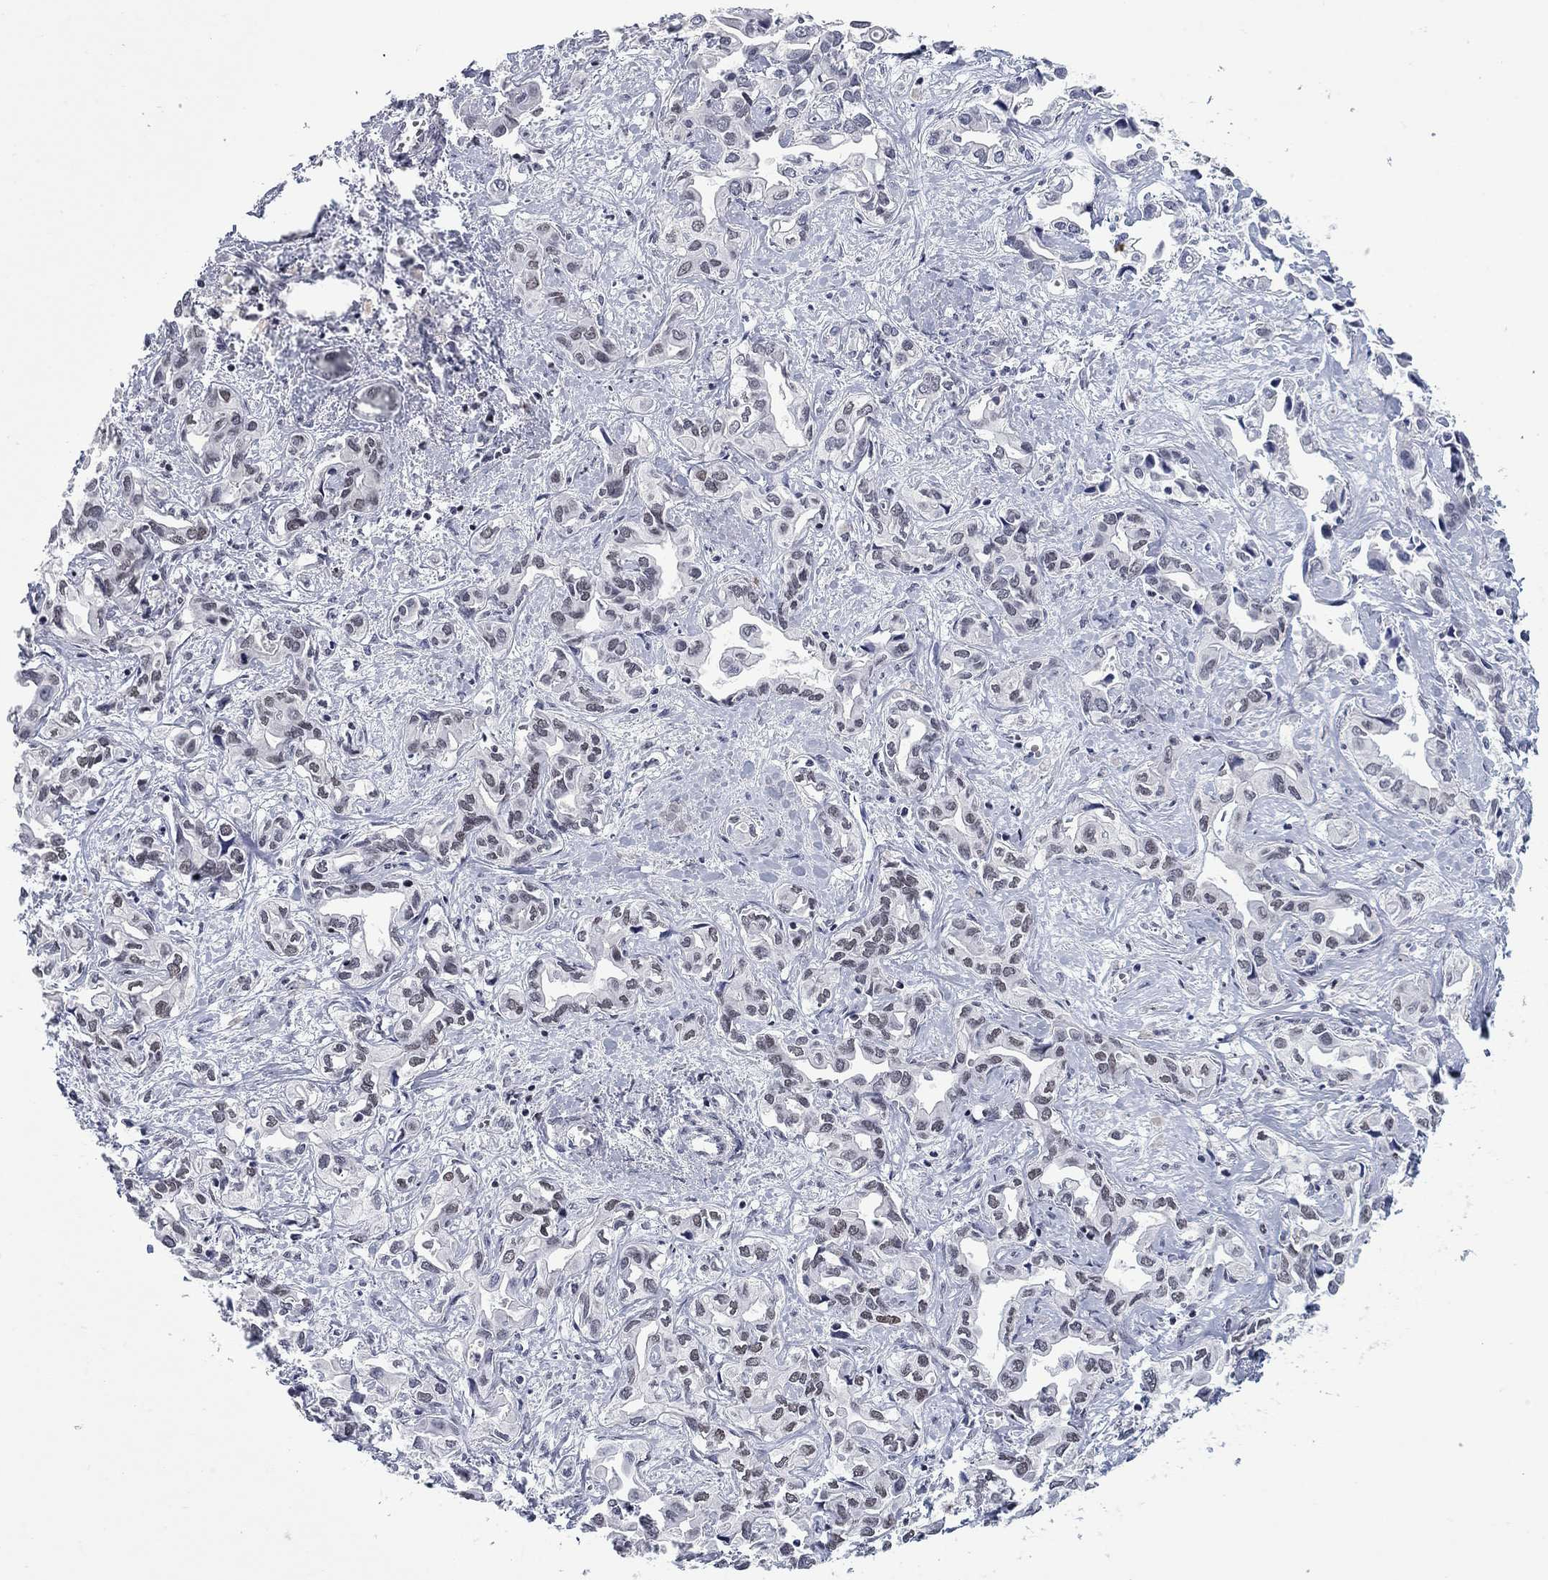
{"staining": {"intensity": "negative", "quantity": "none", "location": "none"}, "tissue": "liver cancer", "cell_type": "Tumor cells", "image_type": "cancer", "snomed": [{"axis": "morphology", "description": "Cholangiocarcinoma"}, {"axis": "topography", "description": "Liver"}], "caption": "Immunohistochemistry photomicrograph of liver cancer stained for a protein (brown), which shows no staining in tumor cells.", "gene": "NPAS3", "patient": {"sex": "female", "age": 64}}